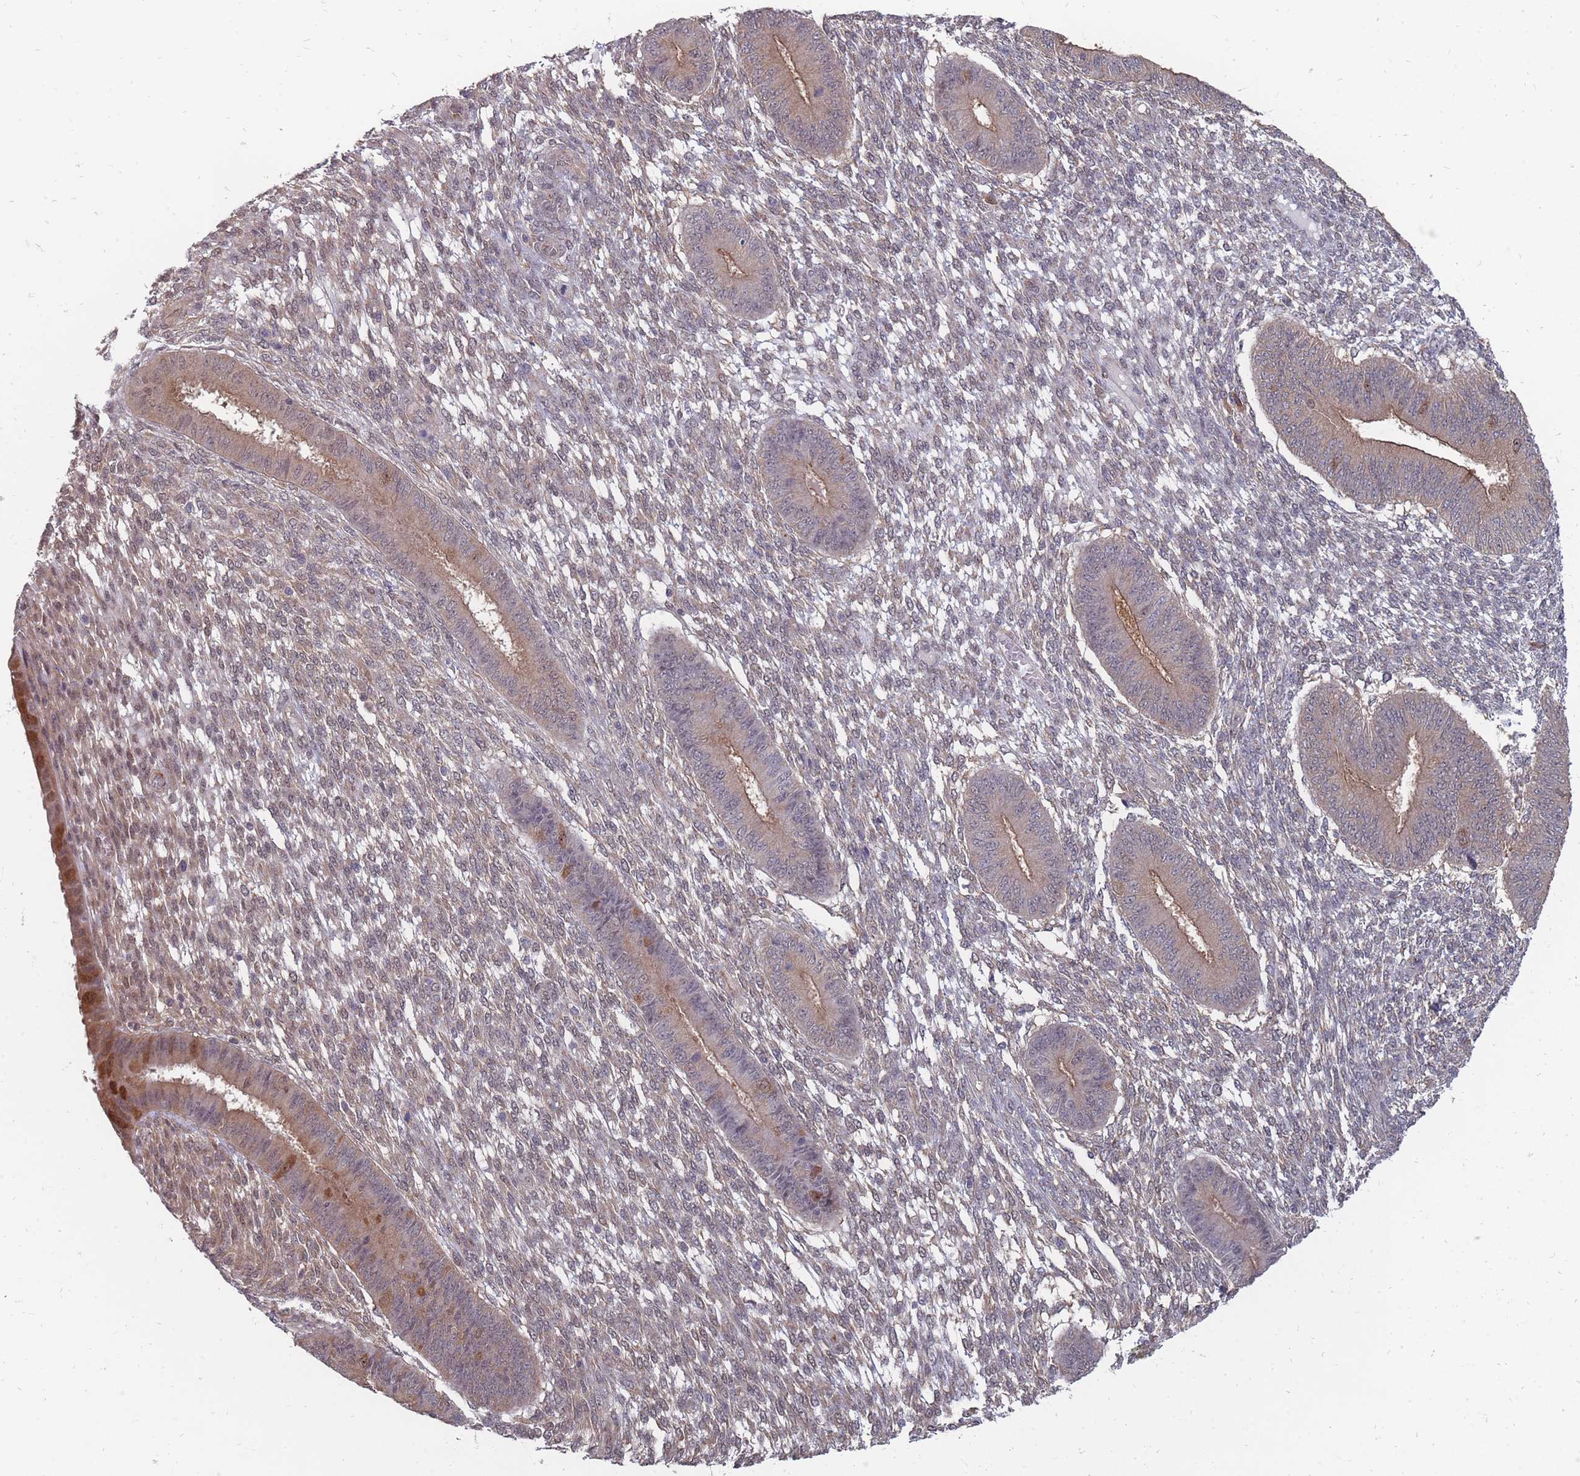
{"staining": {"intensity": "weak", "quantity": "25%-75%", "location": "cytoplasmic/membranous,nuclear"}, "tissue": "endometrium", "cell_type": "Cells in endometrial stroma", "image_type": "normal", "snomed": [{"axis": "morphology", "description": "Normal tissue, NOS"}, {"axis": "topography", "description": "Endometrium"}], "caption": "Cells in endometrial stroma show low levels of weak cytoplasmic/membranous,nuclear expression in approximately 25%-75% of cells in normal endometrium.", "gene": "NKD1", "patient": {"sex": "female", "age": 49}}